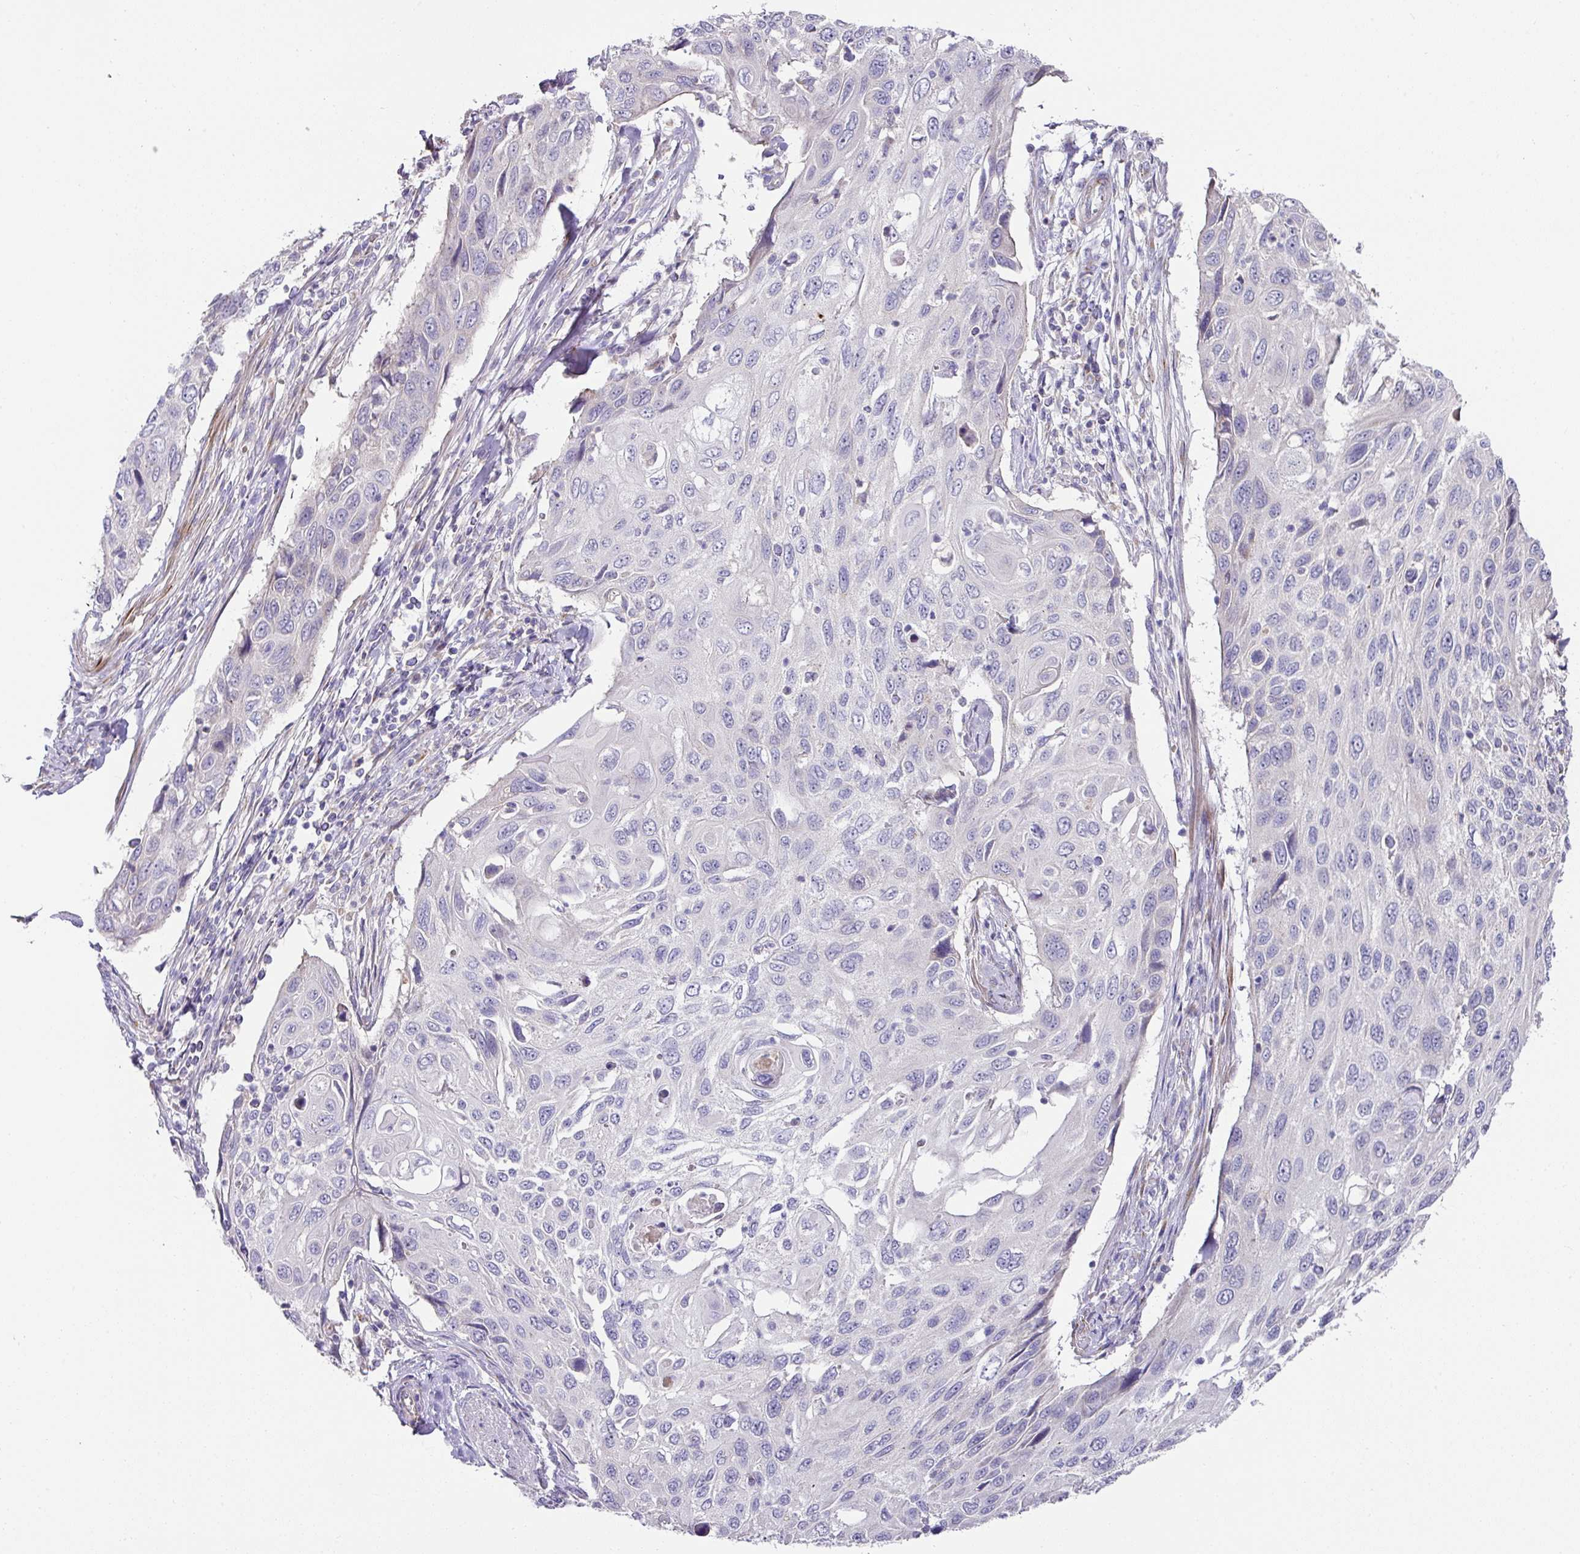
{"staining": {"intensity": "negative", "quantity": "none", "location": "none"}, "tissue": "cervical cancer", "cell_type": "Tumor cells", "image_type": "cancer", "snomed": [{"axis": "morphology", "description": "Squamous cell carcinoma, NOS"}, {"axis": "topography", "description": "Cervix"}], "caption": "The IHC image has no significant staining in tumor cells of cervical cancer (squamous cell carcinoma) tissue.", "gene": "TARM1", "patient": {"sex": "female", "age": 70}}